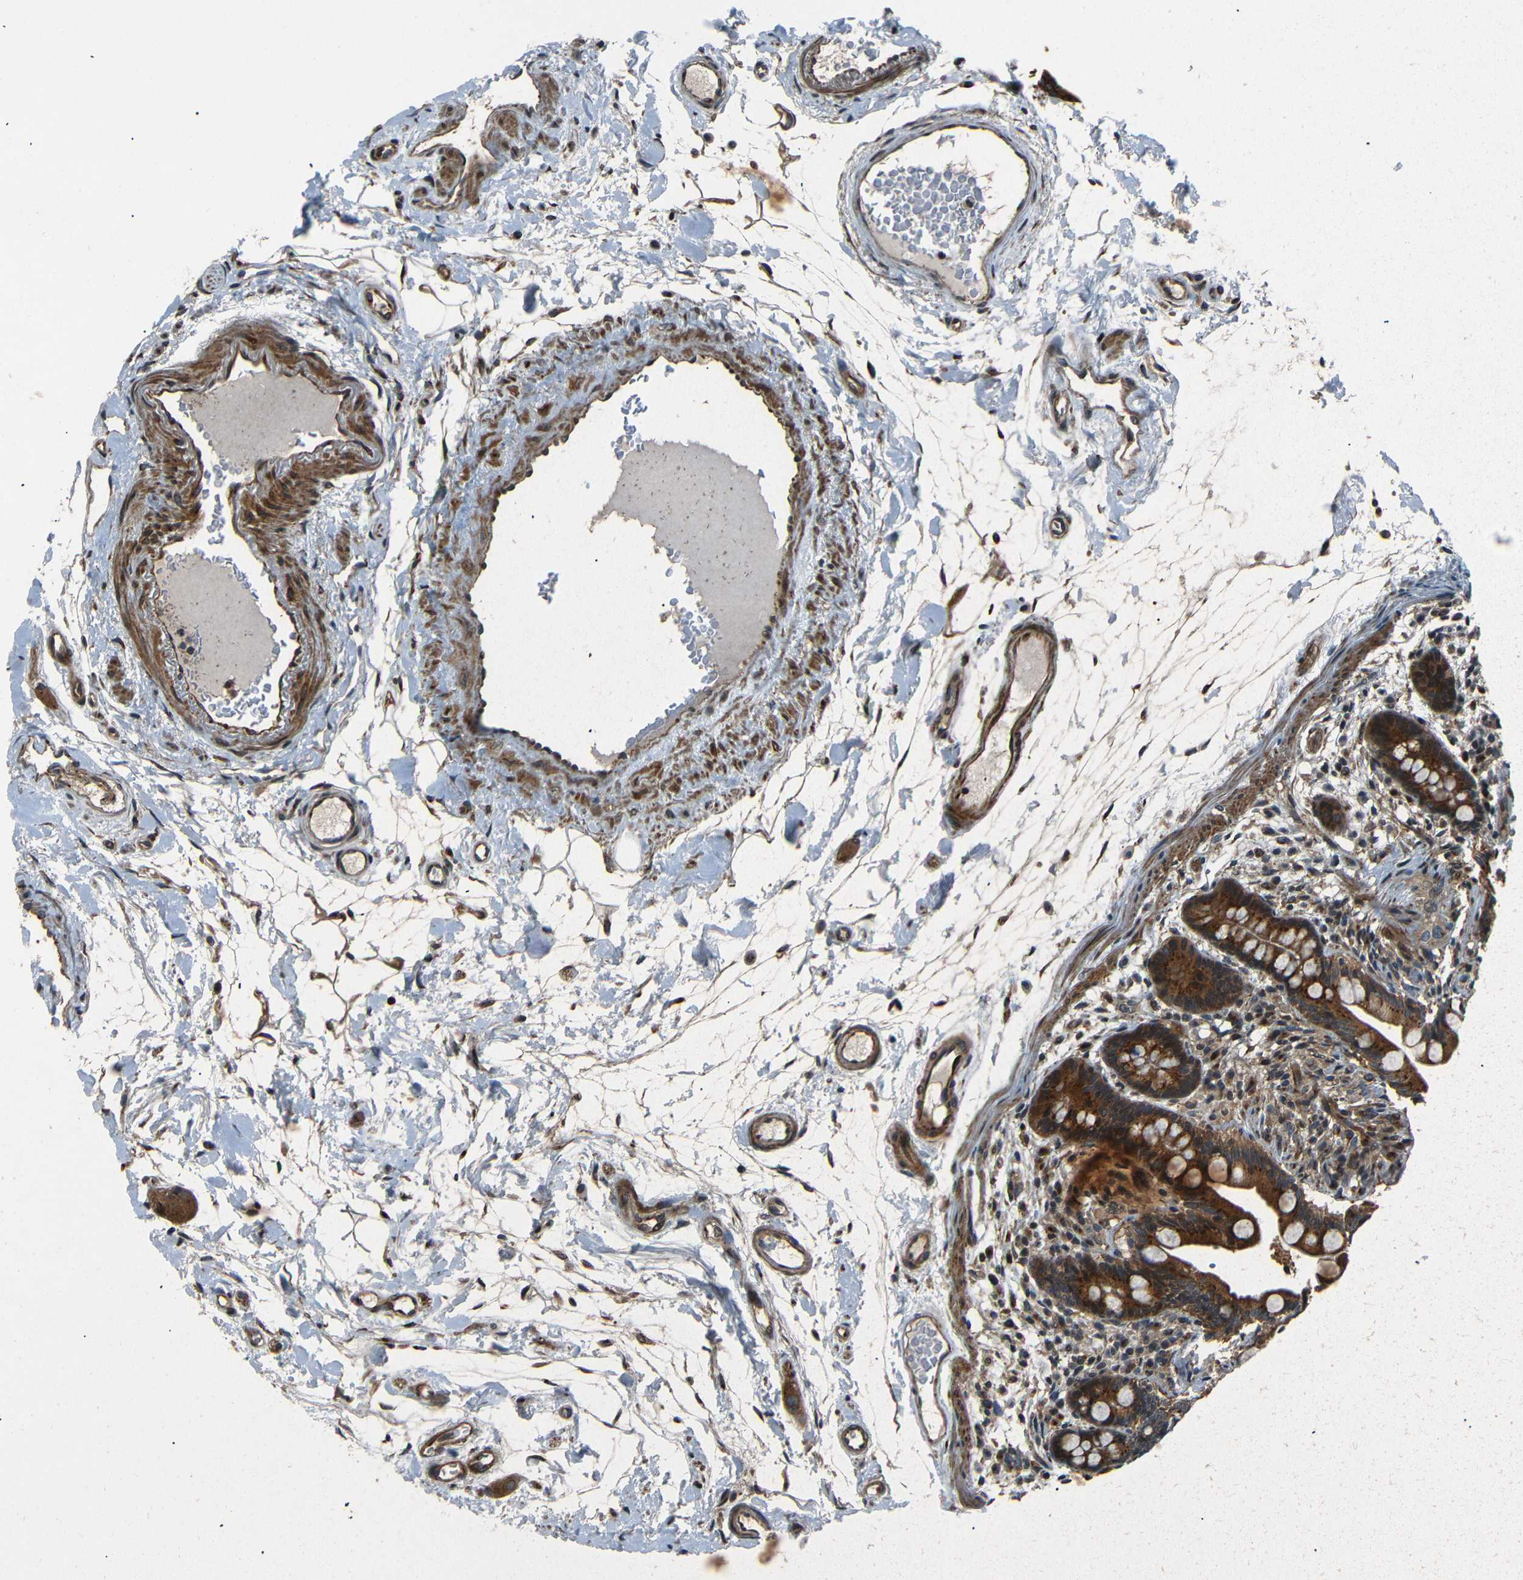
{"staining": {"intensity": "moderate", "quantity": ">75%", "location": "cytoplasmic/membranous,nuclear"}, "tissue": "colon", "cell_type": "Endothelial cells", "image_type": "normal", "snomed": [{"axis": "morphology", "description": "Normal tissue, NOS"}, {"axis": "topography", "description": "Colon"}], "caption": "This image demonstrates IHC staining of benign human colon, with medium moderate cytoplasmic/membranous,nuclear staining in approximately >75% of endothelial cells.", "gene": "AKAP9", "patient": {"sex": "male", "age": 73}}